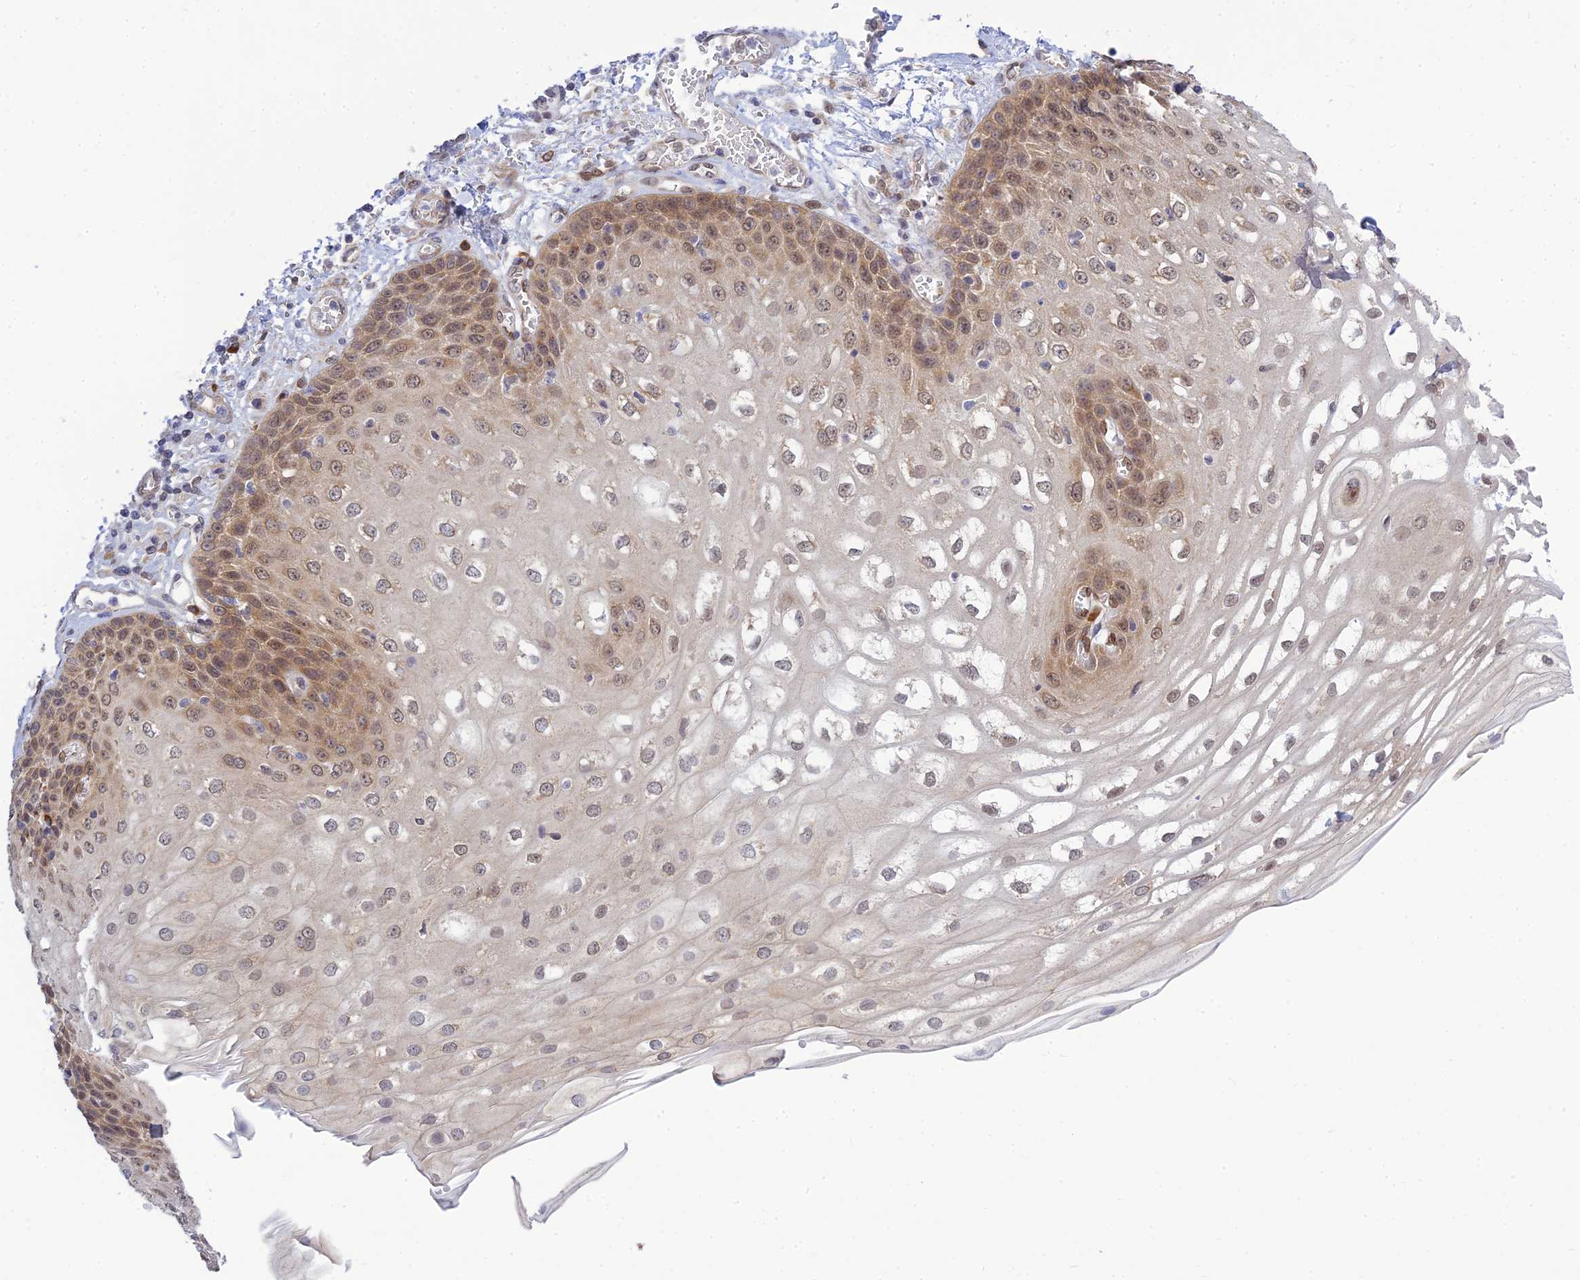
{"staining": {"intensity": "moderate", "quantity": ">75%", "location": "cytoplasmic/membranous,nuclear"}, "tissue": "esophagus", "cell_type": "Squamous epithelial cells", "image_type": "normal", "snomed": [{"axis": "morphology", "description": "Normal tissue, NOS"}, {"axis": "topography", "description": "Esophagus"}], "caption": "A high-resolution photomicrograph shows immunohistochemistry staining of unremarkable esophagus, which demonstrates moderate cytoplasmic/membranous,nuclear staining in about >75% of squamous epithelial cells. Nuclei are stained in blue.", "gene": "SKIC8", "patient": {"sex": "male", "age": 81}}